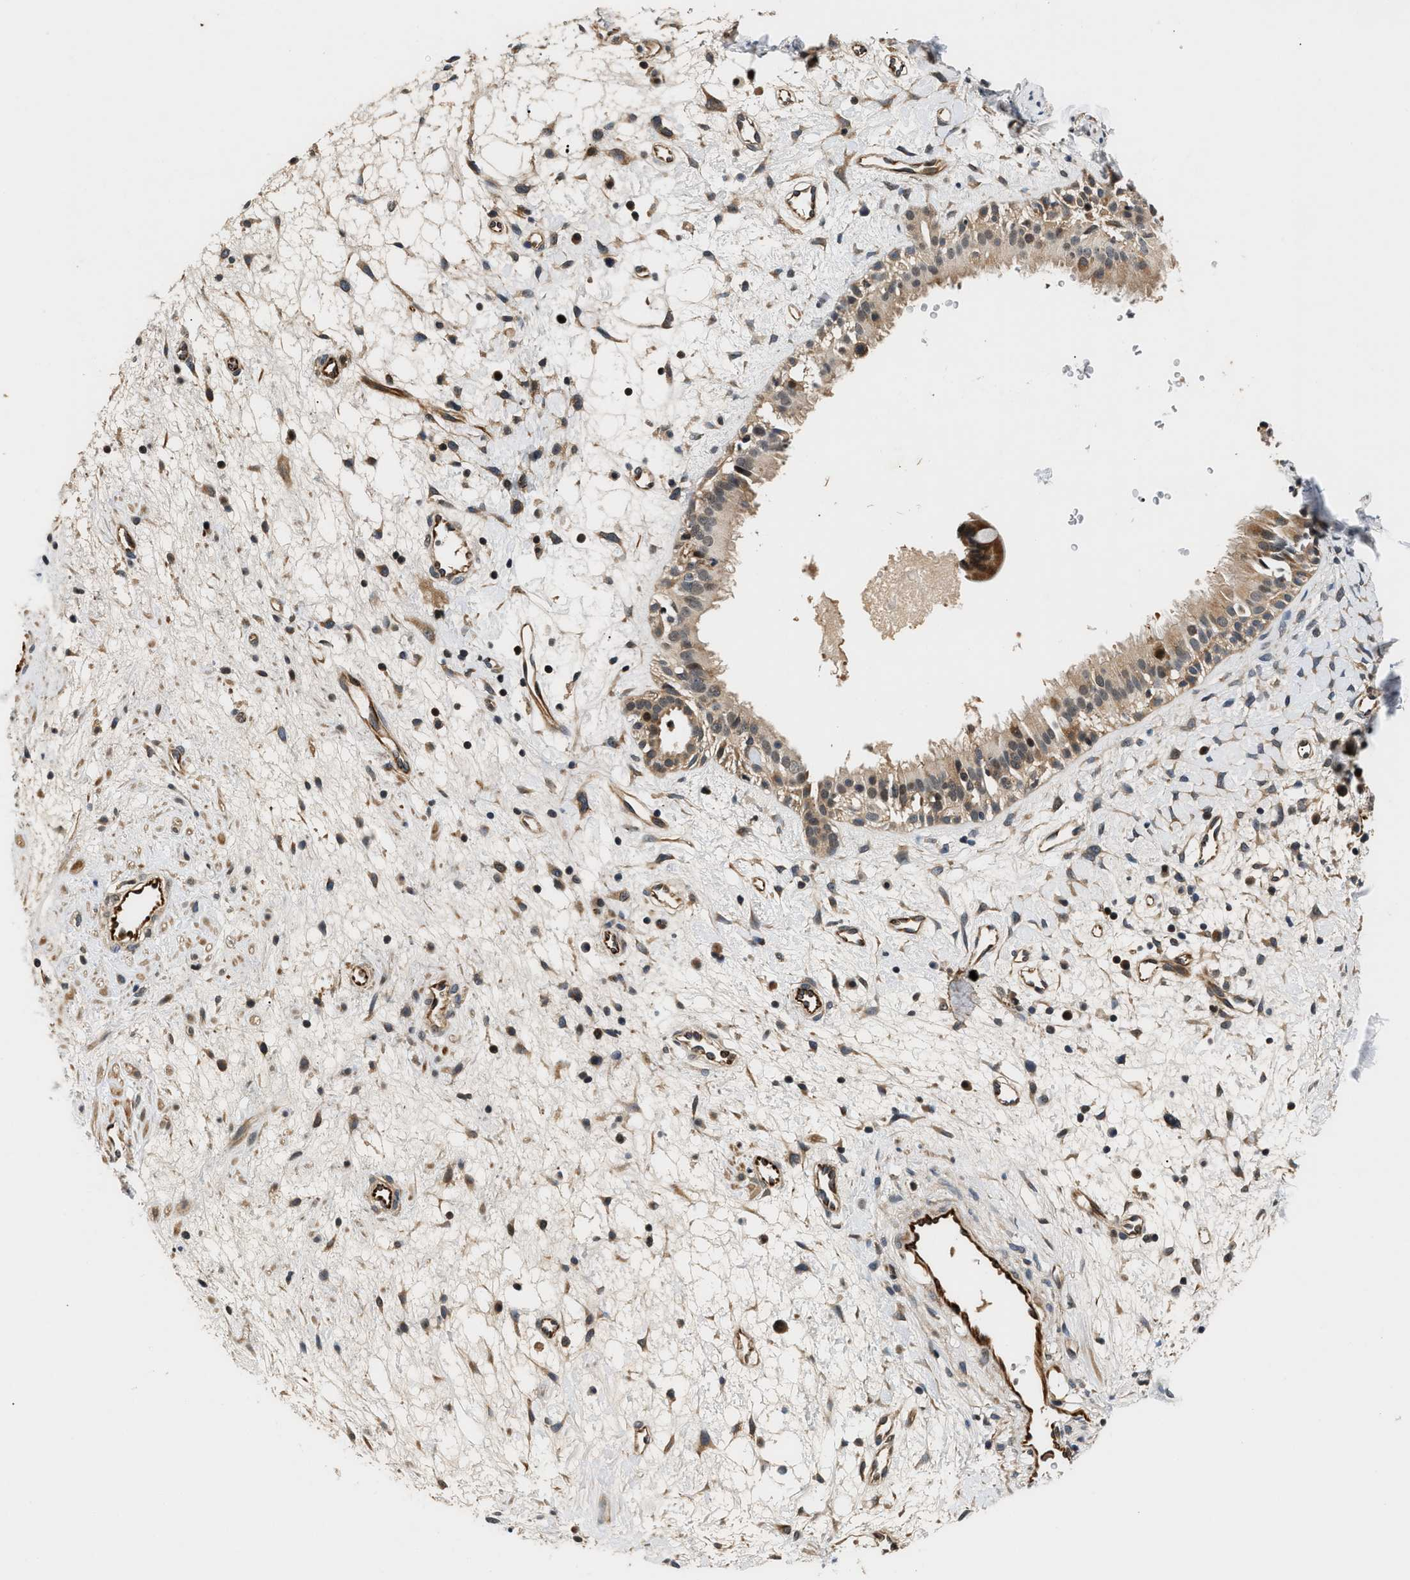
{"staining": {"intensity": "weak", "quantity": "<25%", "location": "cytoplasmic/membranous,nuclear"}, "tissue": "nasopharynx", "cell_type": "Respiratory epithelial cells", "image_type": "normal", "snomed": [{"axis": "morphology", "description": "Normal tissue, NOS"}, {"axis": "topography", "description": "Nasopharynx"}], "caption": "Immunohistochemical staining of unremarkable nasopharynx exhibits no significant expression in respiratory epithelial cells. The staining is performed using DAB brown chromogen with nuclei counter-stained in using hematoxylin.", "gene": "TUT7", "patient": {"sex": "male", "age": 22}}